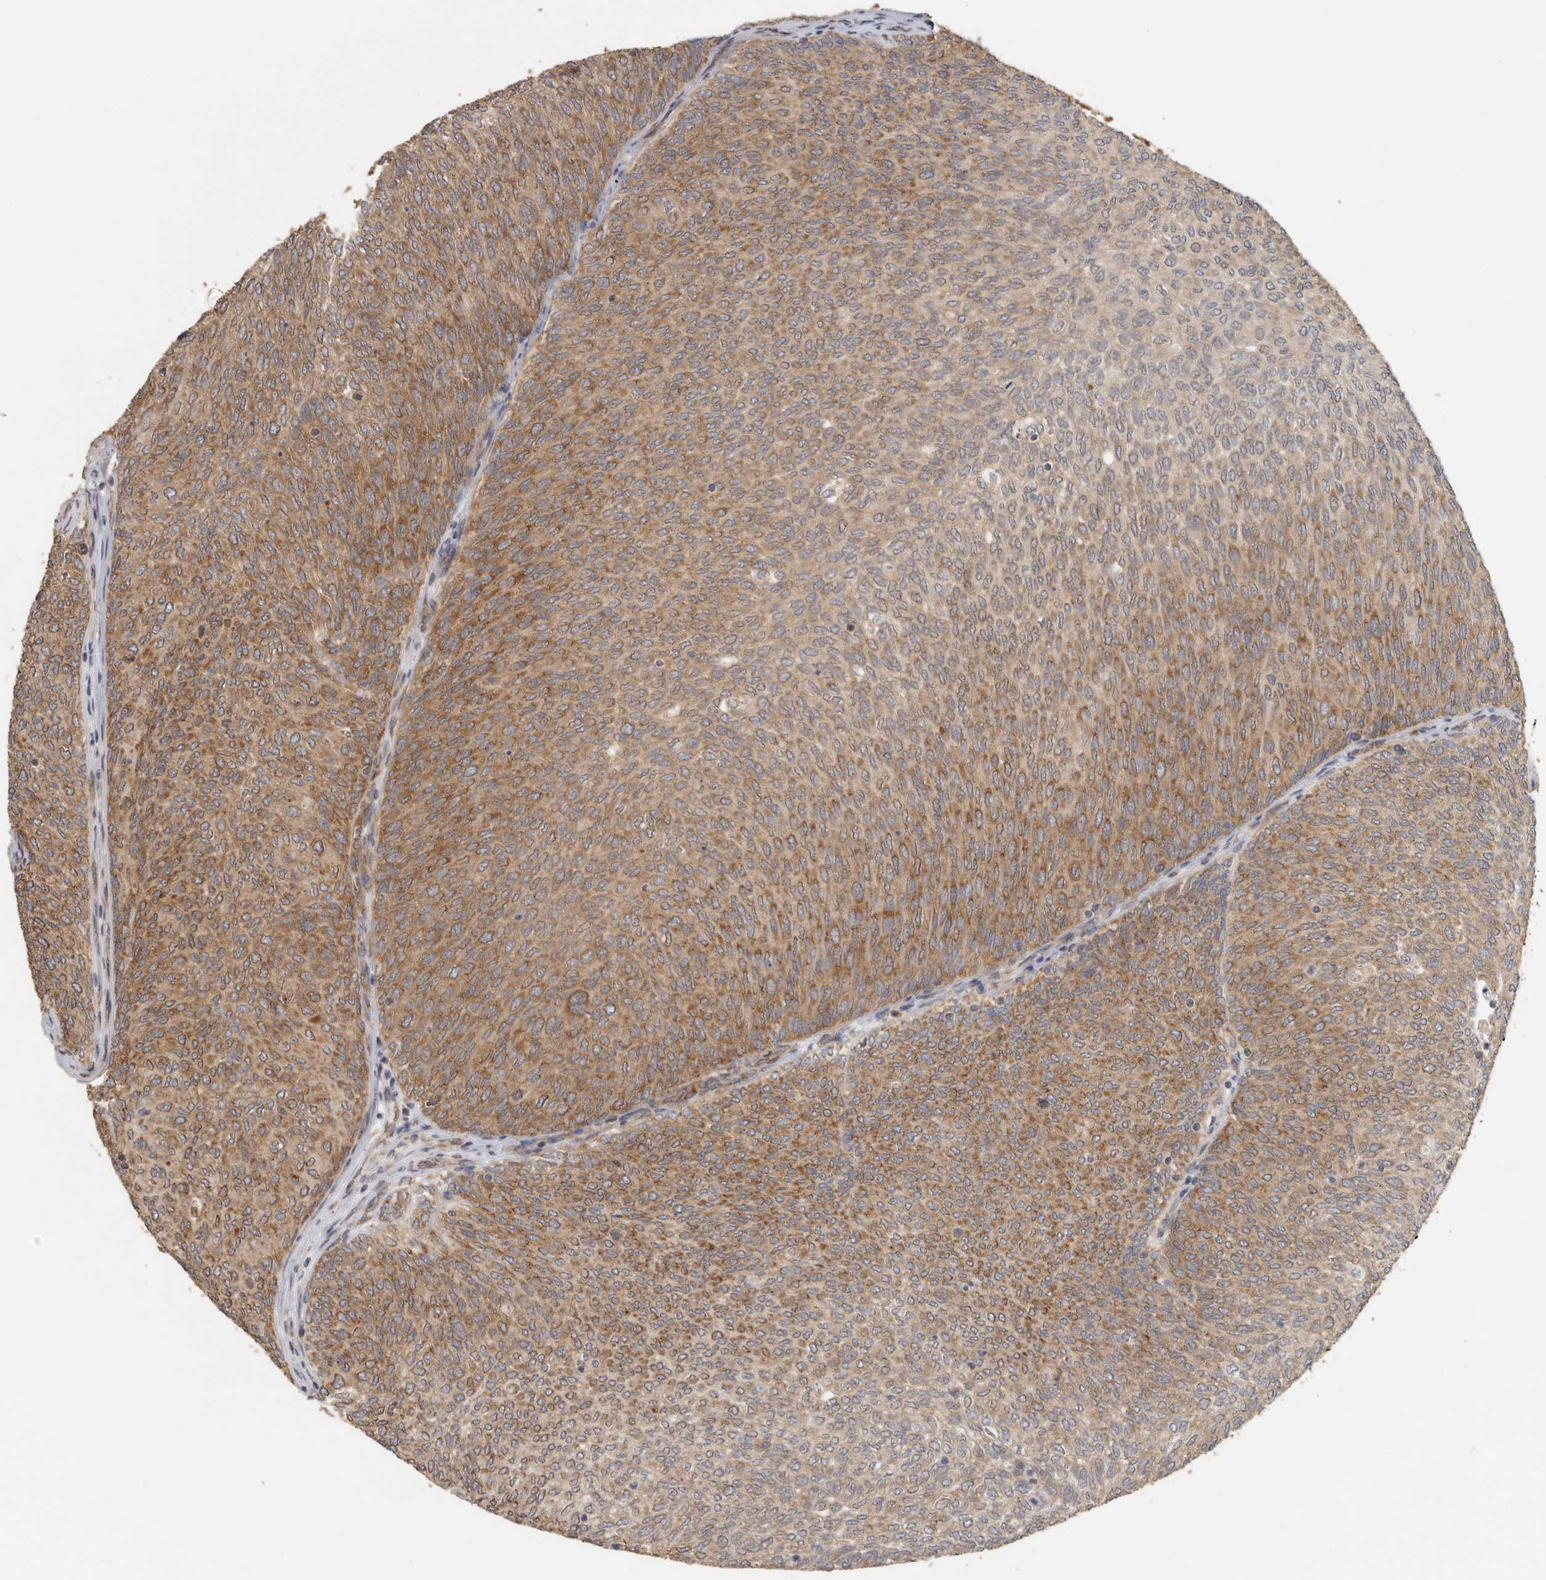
{"staining": {"intensity": "moderate", "quantity": ">75%", "location": "cytoplasmic/membranous"}, "tissue": "urothelial cancer", "cell_type": "Tumor cells", "image_type": "cancer", "snomed": [{"axis": "morphology", "description": "Urothelial carcinoma, Low grade"}, {"axis": "topography", "description": "Urinary bladder"}], "caption": "Moderate cytoplasmic/membranous protein staining is appreciated in about >75% of tumor cells in urothelial carcinoma (low-grade).", "gene": "CCT8", "patient": {"sex": "female", "age": 79}}